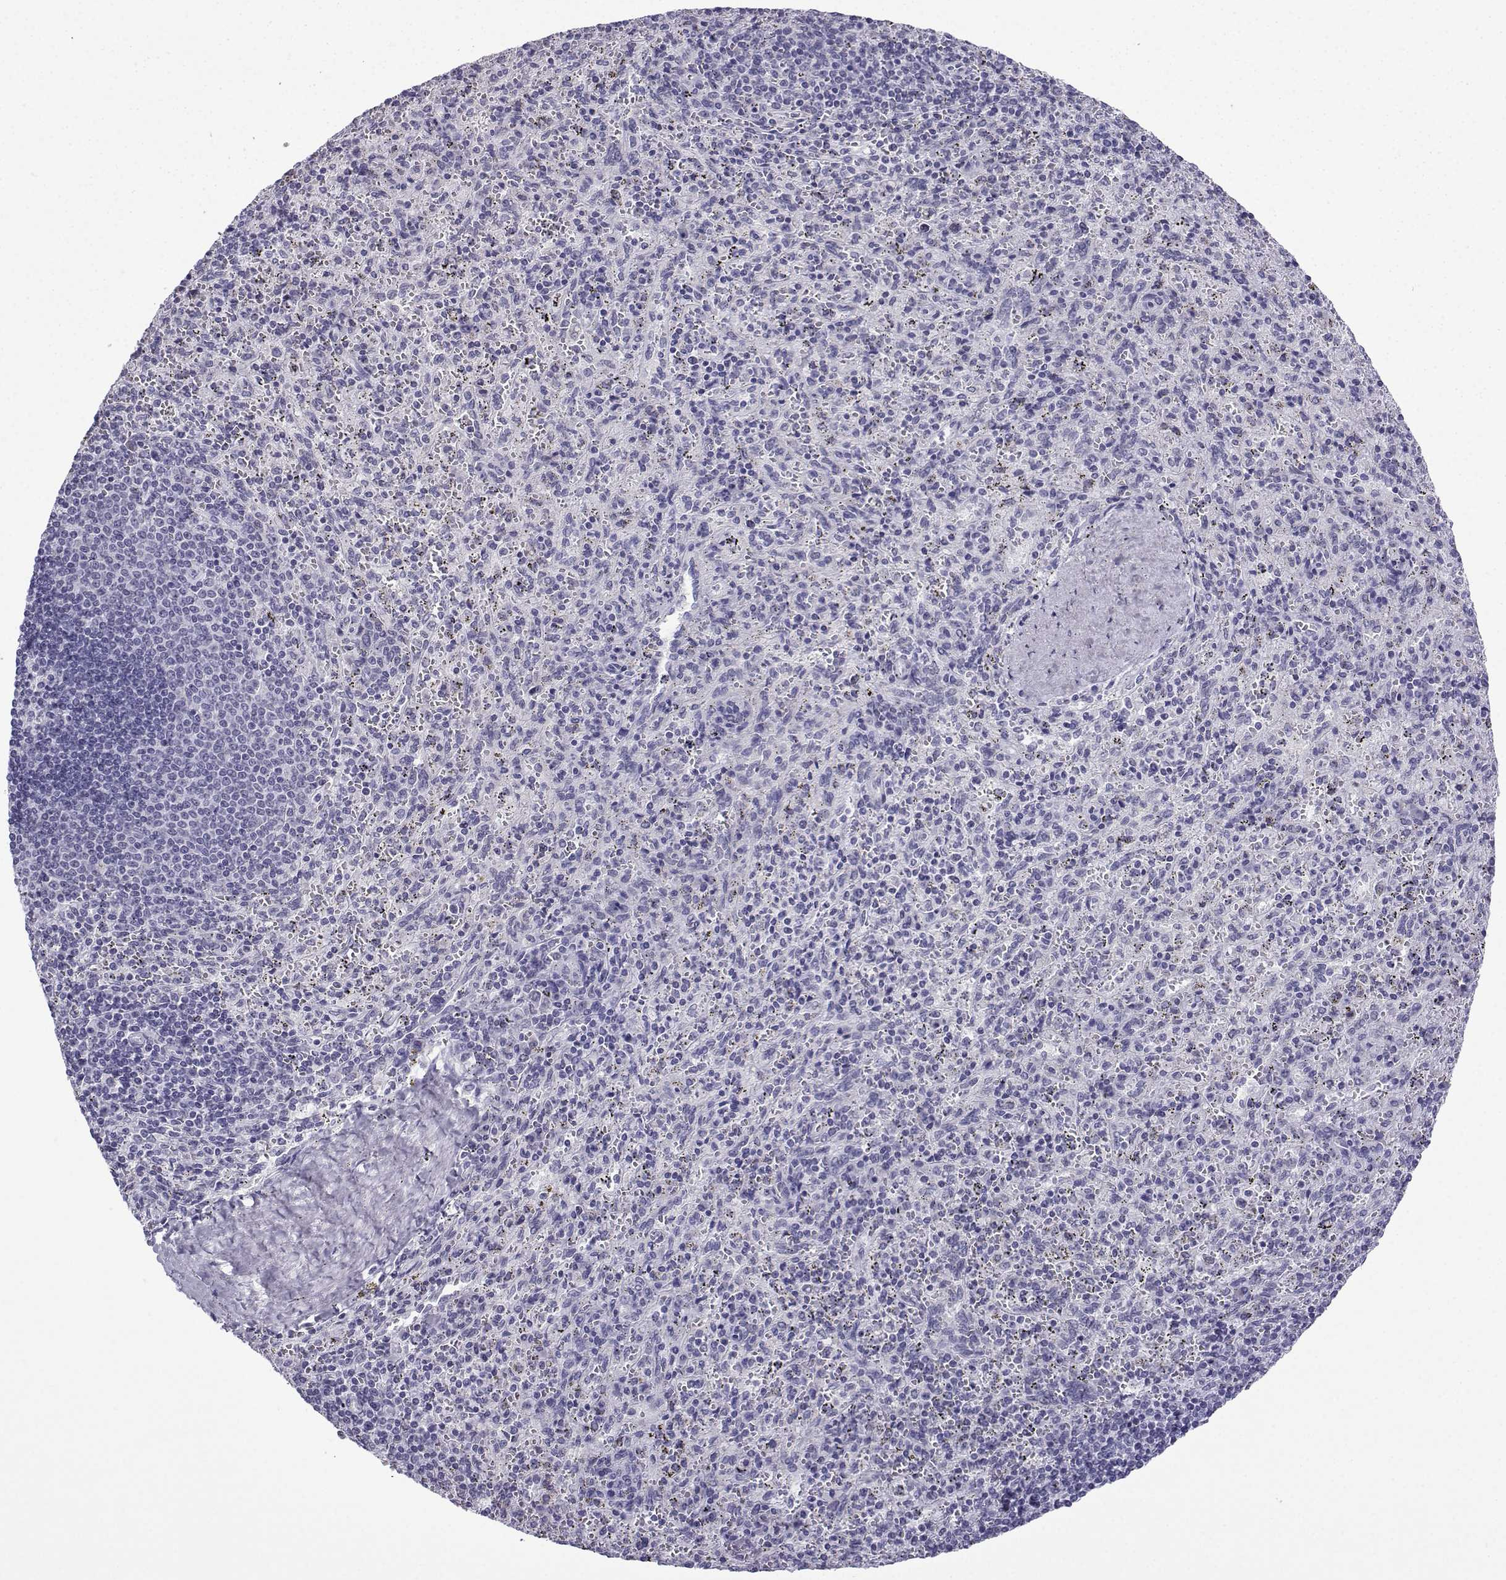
{"staining": {"intensity": "negative", "quantity": "none", "location": "none"}, "tissue": "spleen", "cell_type": "Cells in red pulp", "image_type": "normal", "snomed": [{"axis": "morphology", "description": "Normal tissue, NOS"}, {"axis": "topography", "description": "Spleen"}], "caption": "A micrograph of spleen stained for a protein displays no brown staining in cells in red pulp. Nuclei are stained in blue.", "gene": "ACRBP", "patient": {"sex": "male", "age": 57}}